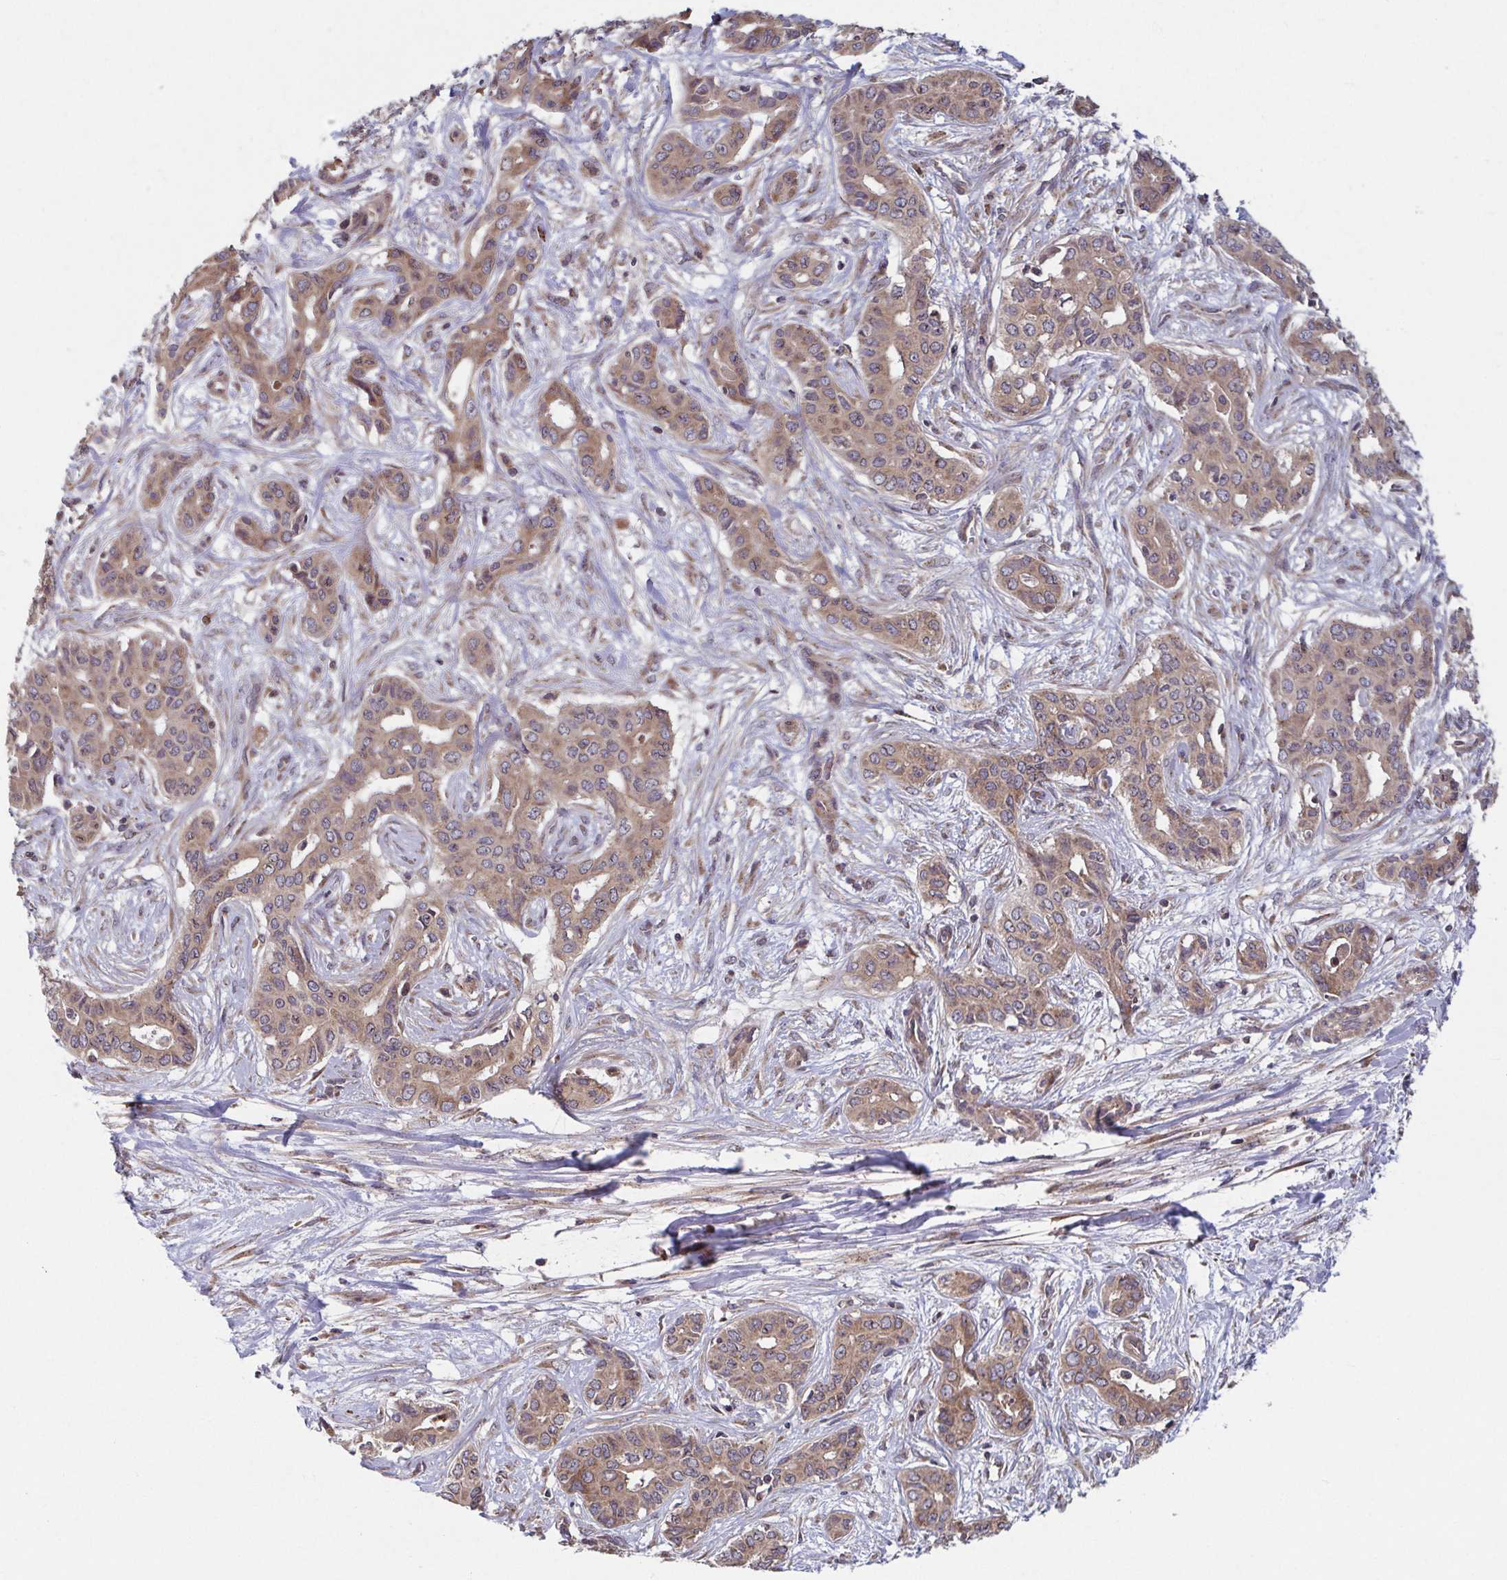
{"staining": {"intensity": "weak", "quantity": ">75%", "location": "cytoplasmic/membranous"}, "tissue": "liver cancer", "cell_type": "Tumor cells", "image_type": "cancer", "snomed": [{"axis": "morphology", "description": "Cholangiocarcinoma"}, {"axis": "topography", "description": "Liver"}], "caption": "IHC of human cholangiocarcinoma (liver) reveals low levels of weak cytoplasmic/membranous staining in about >75% of tumor cells.", "gene": "COPB1", "patient": {"sex": "female", "age": 65}}